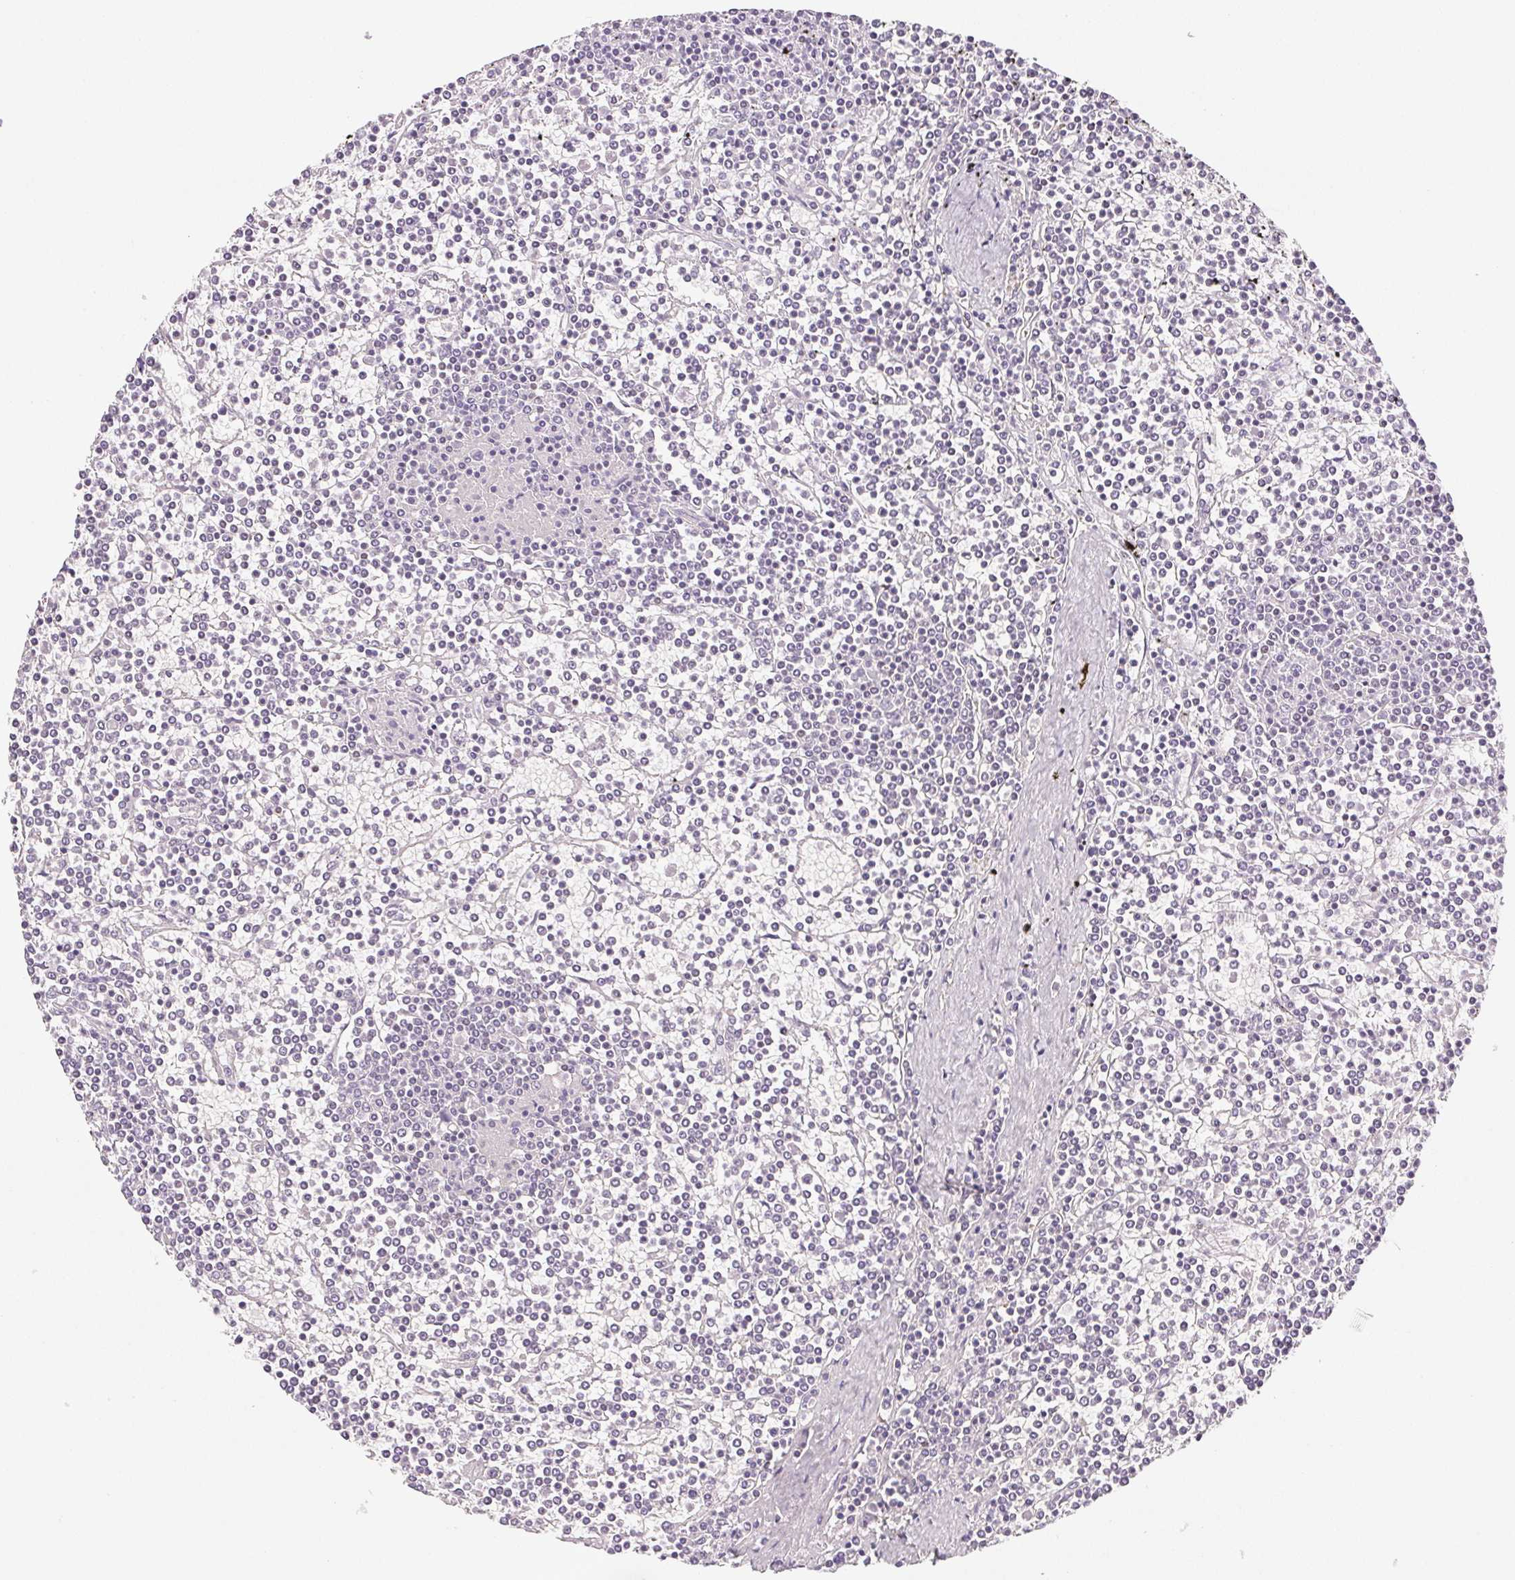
{"staining": {"intensity": "negative", "quantity": "none", "location": "none"}, "tissue": "lymphoma", "cell_type": "Tumor cells", "image_type": "cancer", "snomed": [{"axis": "morphology", "description": "Malignant lymphoma, non-Hodgkin's type, Low grade"}, {"axis": "topography", "description": "Spleen"}], "caption": "High power microscopy image of an immunohistochemistry (IHC) photomicrograph of lymphoma, revealing no significant staining in tumor cells.", "gene": "BEND2", "patient": {"sex": "female", "age": 19}}